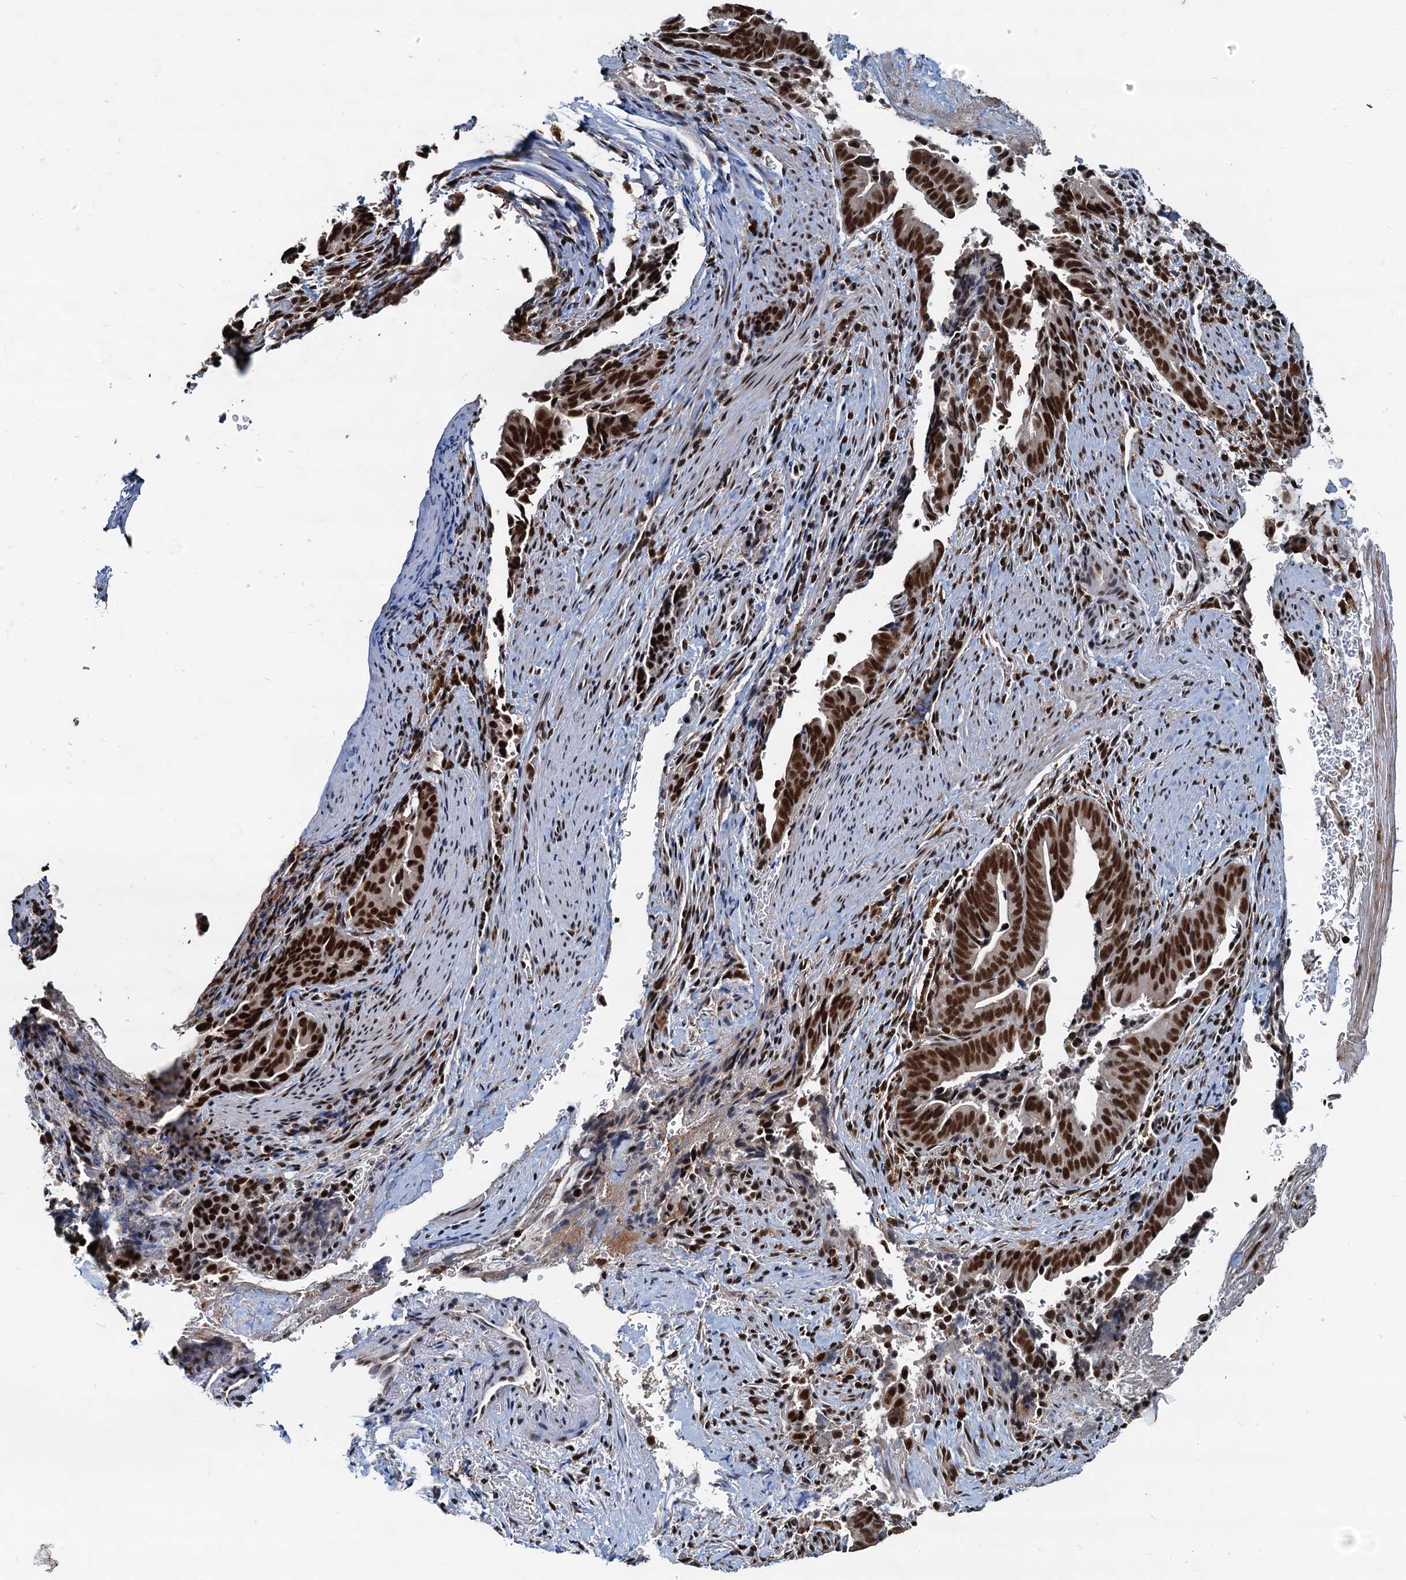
{"staining": {"intensity": "strong", "quantity": ">75%", "location": "nuclear"}, "tissue": "pancreatic cancer", "cell_type": "Tumor cells", "image_type": "cancer", "snomed": [{"axis": "morphology", "description": "Adenocarcinoma, NOS"}, {"axis": "topography", "description": "Pancreas"}], "caption": "IHC staining of pancreatic cancer, which shows high levels of strong nuclear positivity in approximately >75% of tumor cells indicating strong nuclear protein staining. The staining was performed using DAB (brown) for protein detection and nuclei were counterstained in hematoxylin (blue).", "gene": "RSRC2", "patient": {"sex": "female", "age": 63}}